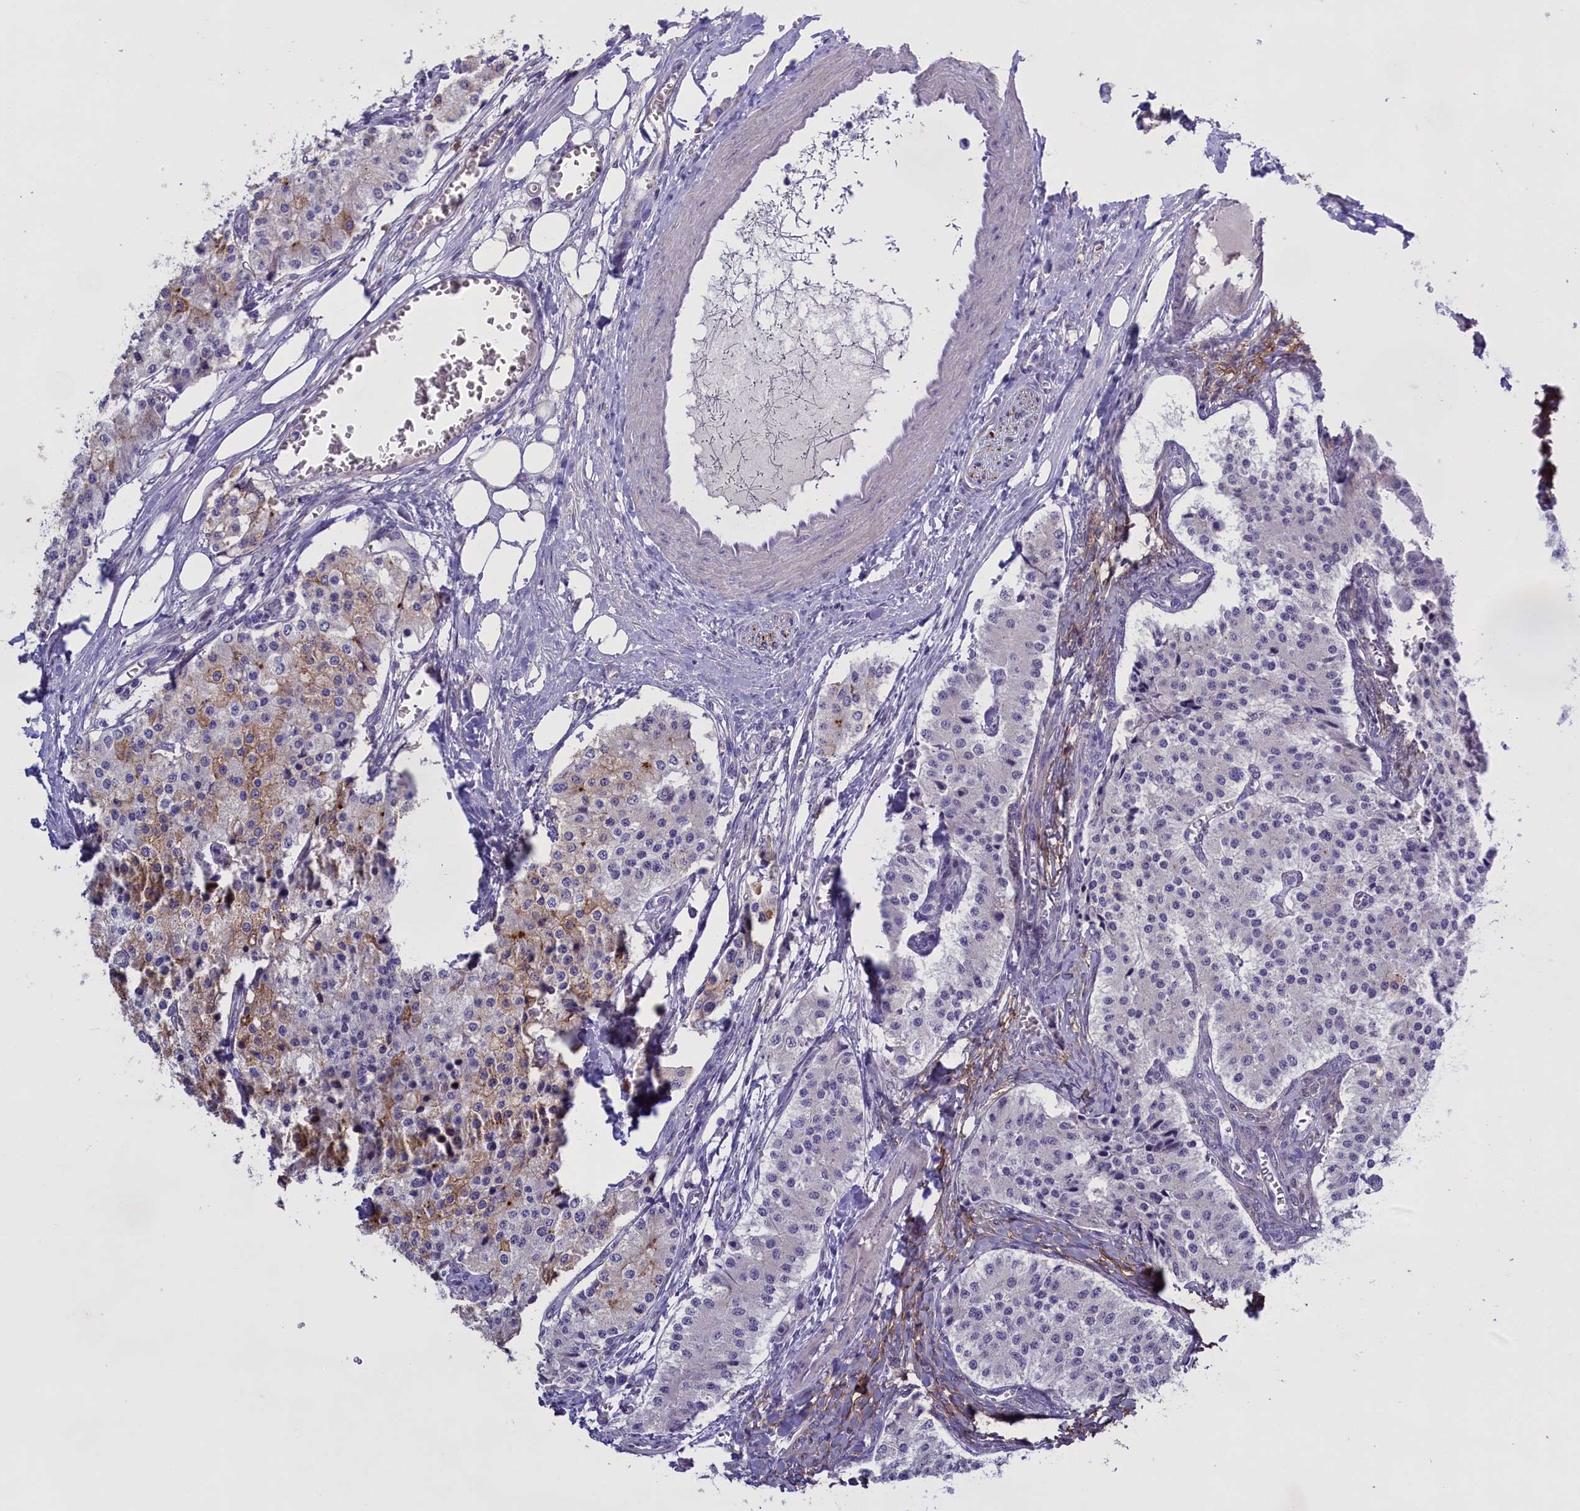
{"staining": {"intensity": "moderate", "quantity": "<25%", "location": "cytoplasmic/membranous"}, "tissue": "carcinoid", "cell_type": "Tumor cells", "image_type": "cancer", "snomed": [{"axis": "morphology", "description": "Carcinoid, malignant, NOS"}, {"axis": "topography", "description": "Colon"}], "caption": "The photomicrograph reveals immunohistochemical staining of carcinoid. There is moderate cytoplasmic/membranous positivity is present in about <25% of tumor cells. The staining was performed using DAB (3,3'-diaminobenzidine) to visualize the protein expression in brown, while the nuclei were stained in blue with hematoxylin (Magnification: 20x).", "gene": "ENPP6", "patient": {"sex": "female", "age": 52}}